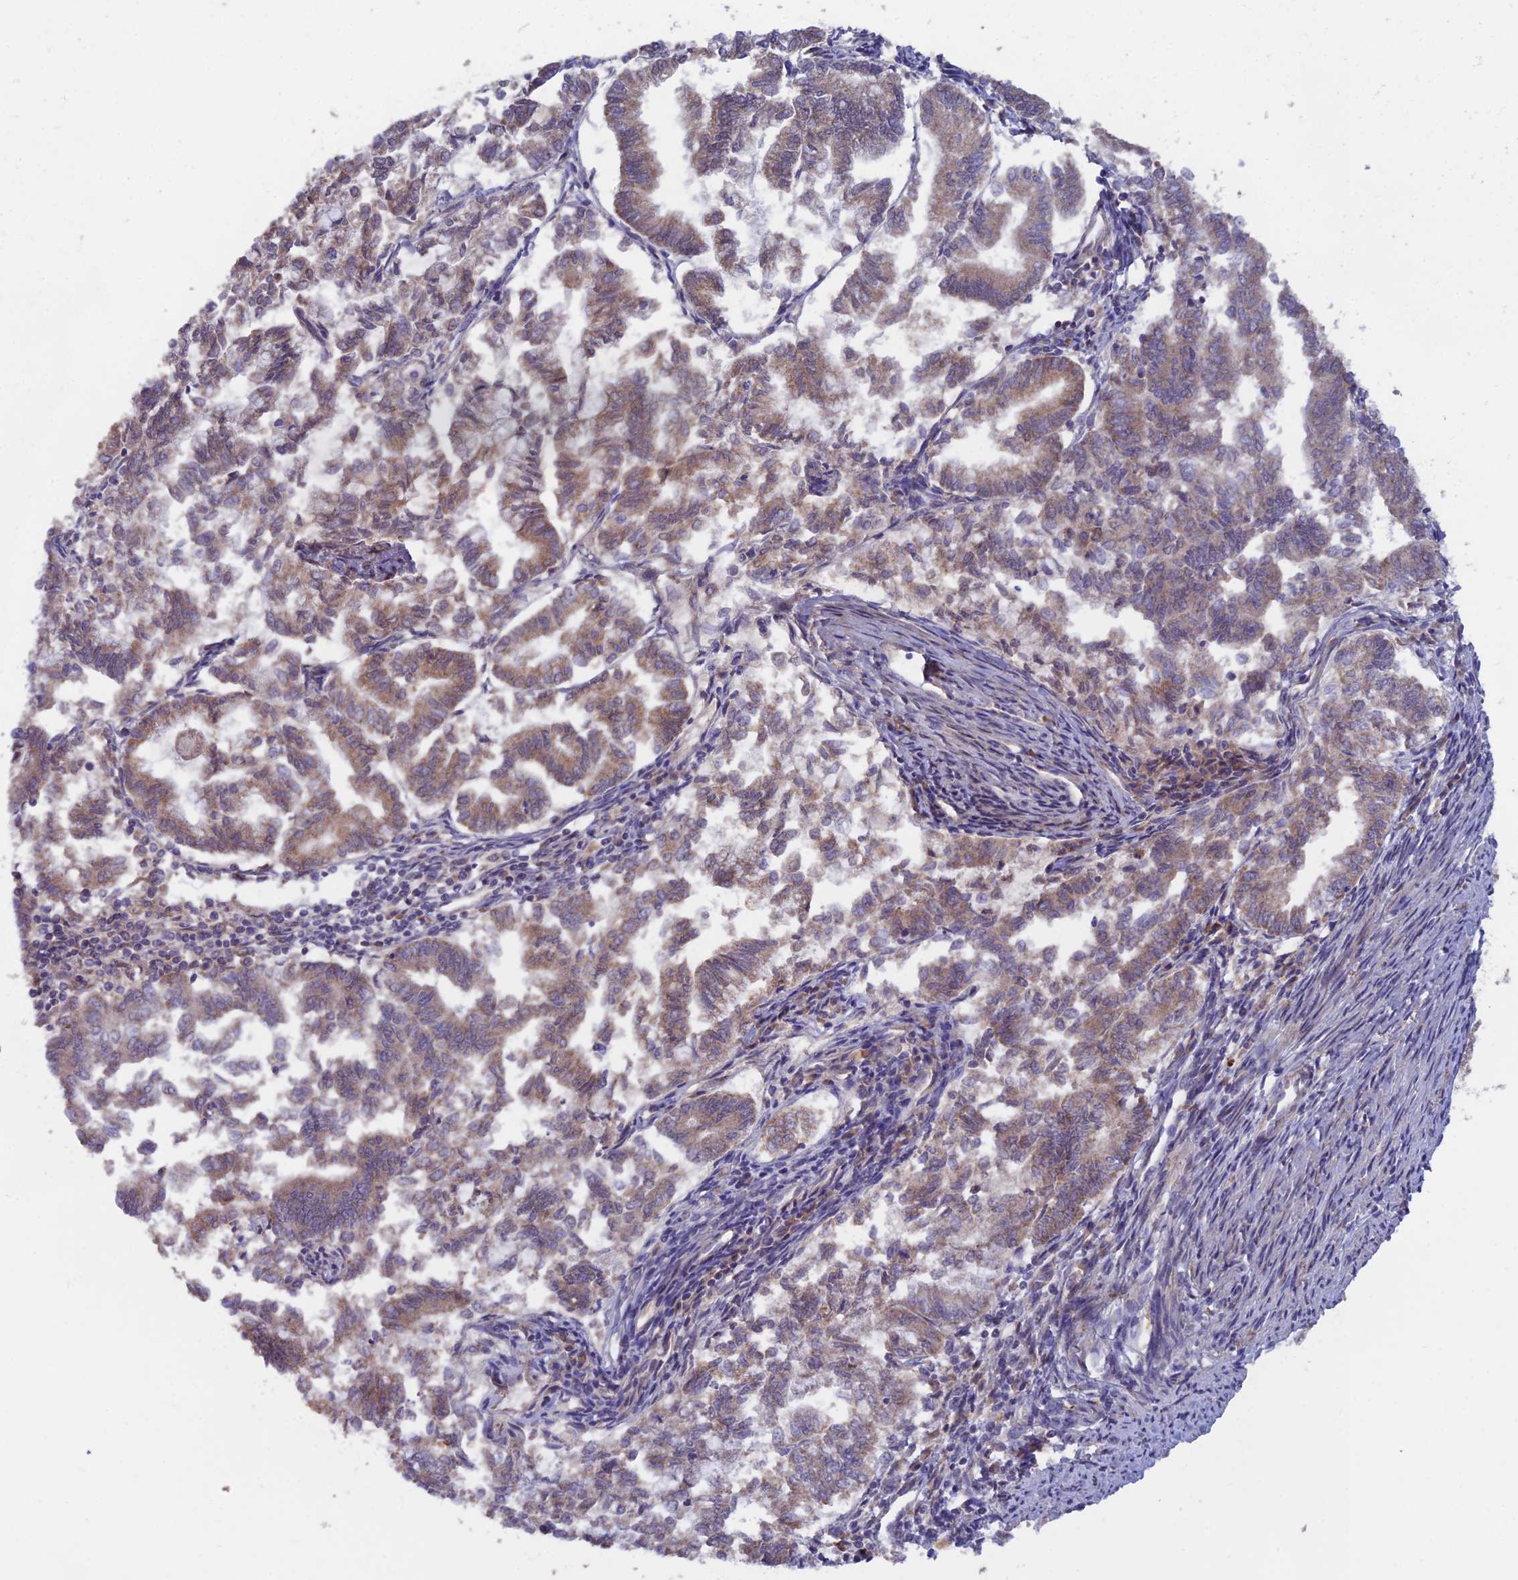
{"staining": {"intensity": "moderate", "quantity": ">75%", "location": "cytoplasmic/membranous"}, "tissue": "endometrial cancer", "cell_type": "Tumor cells", "image_type": "cancer", "snomed": [{"axis": "morphology", "description": "Adenocarcinoma, NOS"}, {"axis": "topography", "description": "Endometrium"}], "caption": "DAB (3,3'-diaminobenzidine) immunohistochemical staining of human endometrial adenocarcinoma reveals moderate cytoplasmic/membranous protein staining in about >75% of tumor cells. The staining is performed using DAB (3,3'-diaminobenzidine) brown chromogen to label protein expression. The nuclei are counter-stained blue using hematoxylin.", "gene": "SHISA5", "patient": {"sex": "female", "age": 79}}